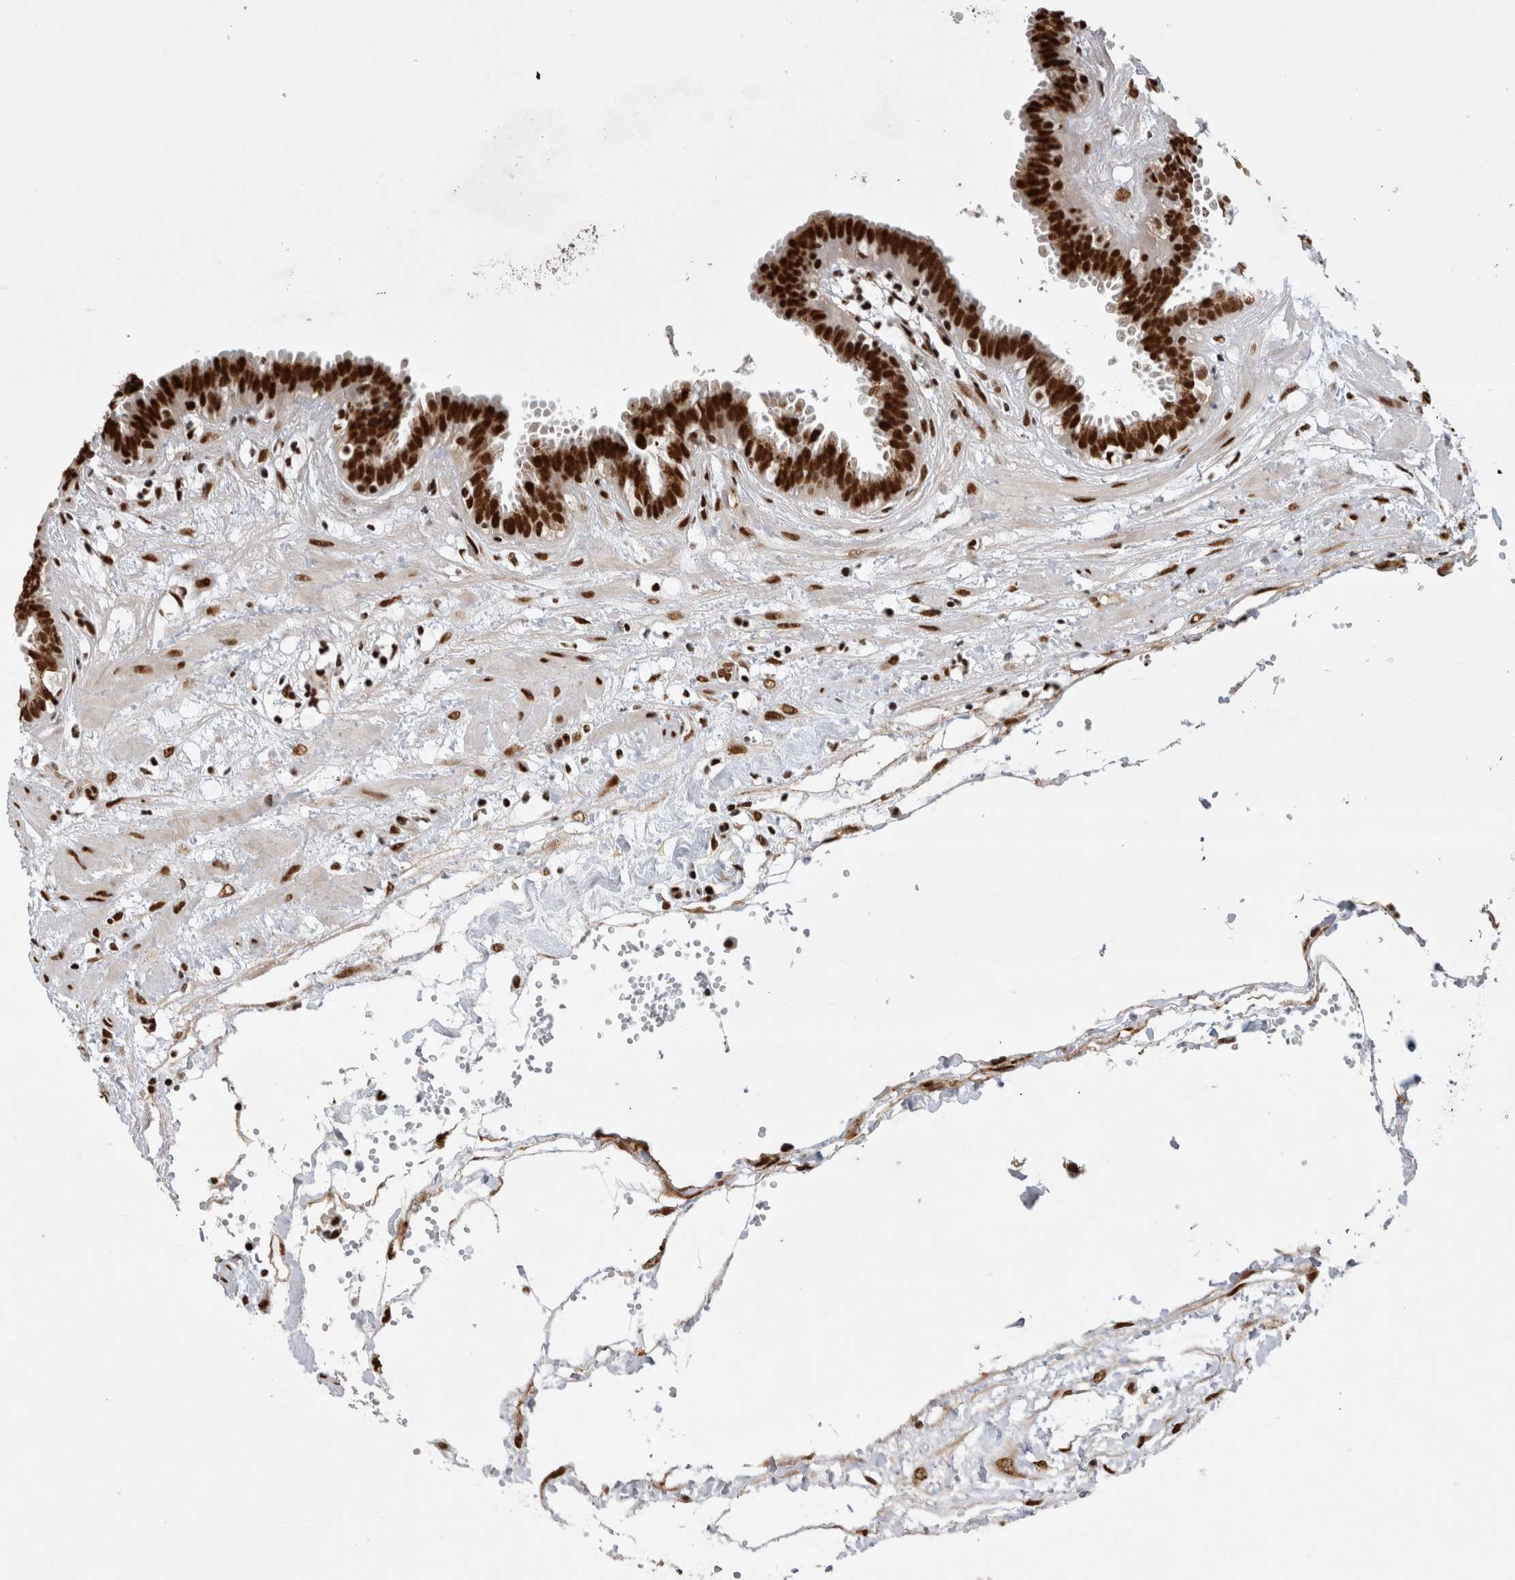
{"staining": {"intensity": "strong", "quantity": ">75%", "location": "nuclear"}, "tissue": "fallopian tube", "cell_type": "Glandular cells", "image_type": "normal", "snomed": [{"axis": "morphology", "description": "Normal tissue, NOS"}, {"axis": "topography", "description": "Fallopian tube"}, {"axis": "topography", "description": "Placenta"}], "caption": "About >75% of glandular cells in normal fallopian tube demonstrate strong nuclear protein expression as visualized by brown immunohistochemical staining.", "gene": "EYA2", "patient": {"sex": "female", "age": 32}}